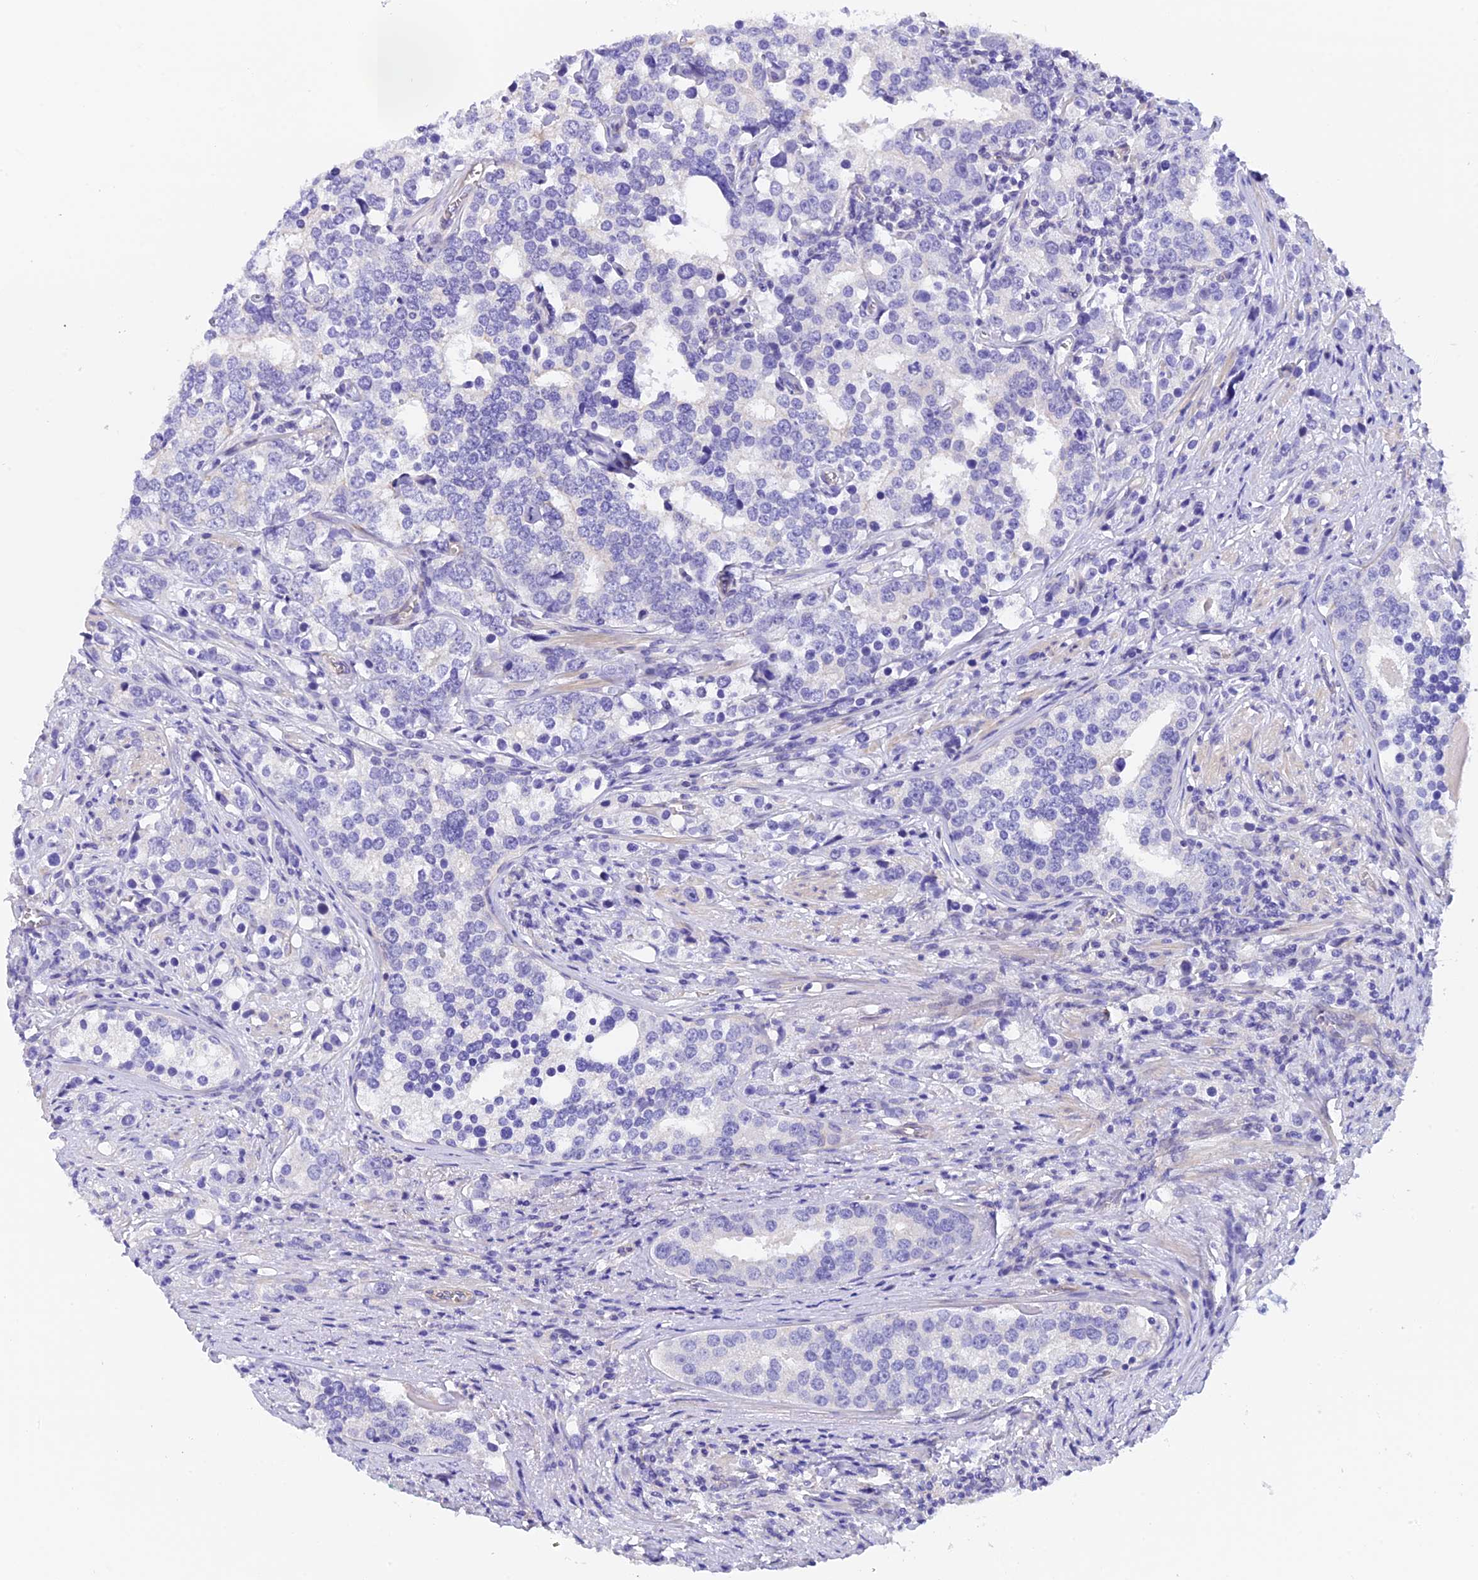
{"staining": {"intensity": "negative", "quantity": "none", "location": "none"}, "tissue": "prostate cancer", "cell_type": "Tumor cells", "image_type": "cancer", "snomed": [{"axis": "morphology", "description": "Adenocarcinoma, High grade"}, {"axis": "topography", "description": "Prostate"}], "caption": "Micrograph shows no significant protein positivity in tumor cells of prostate high-grade adenocarcinoma. (Brightfield microscopy of DAB (3,3'-diaminobenzidine) IHC at high magnification).", "gene": "C17orf67", "patient": {"sex": "male", "age": 71}}